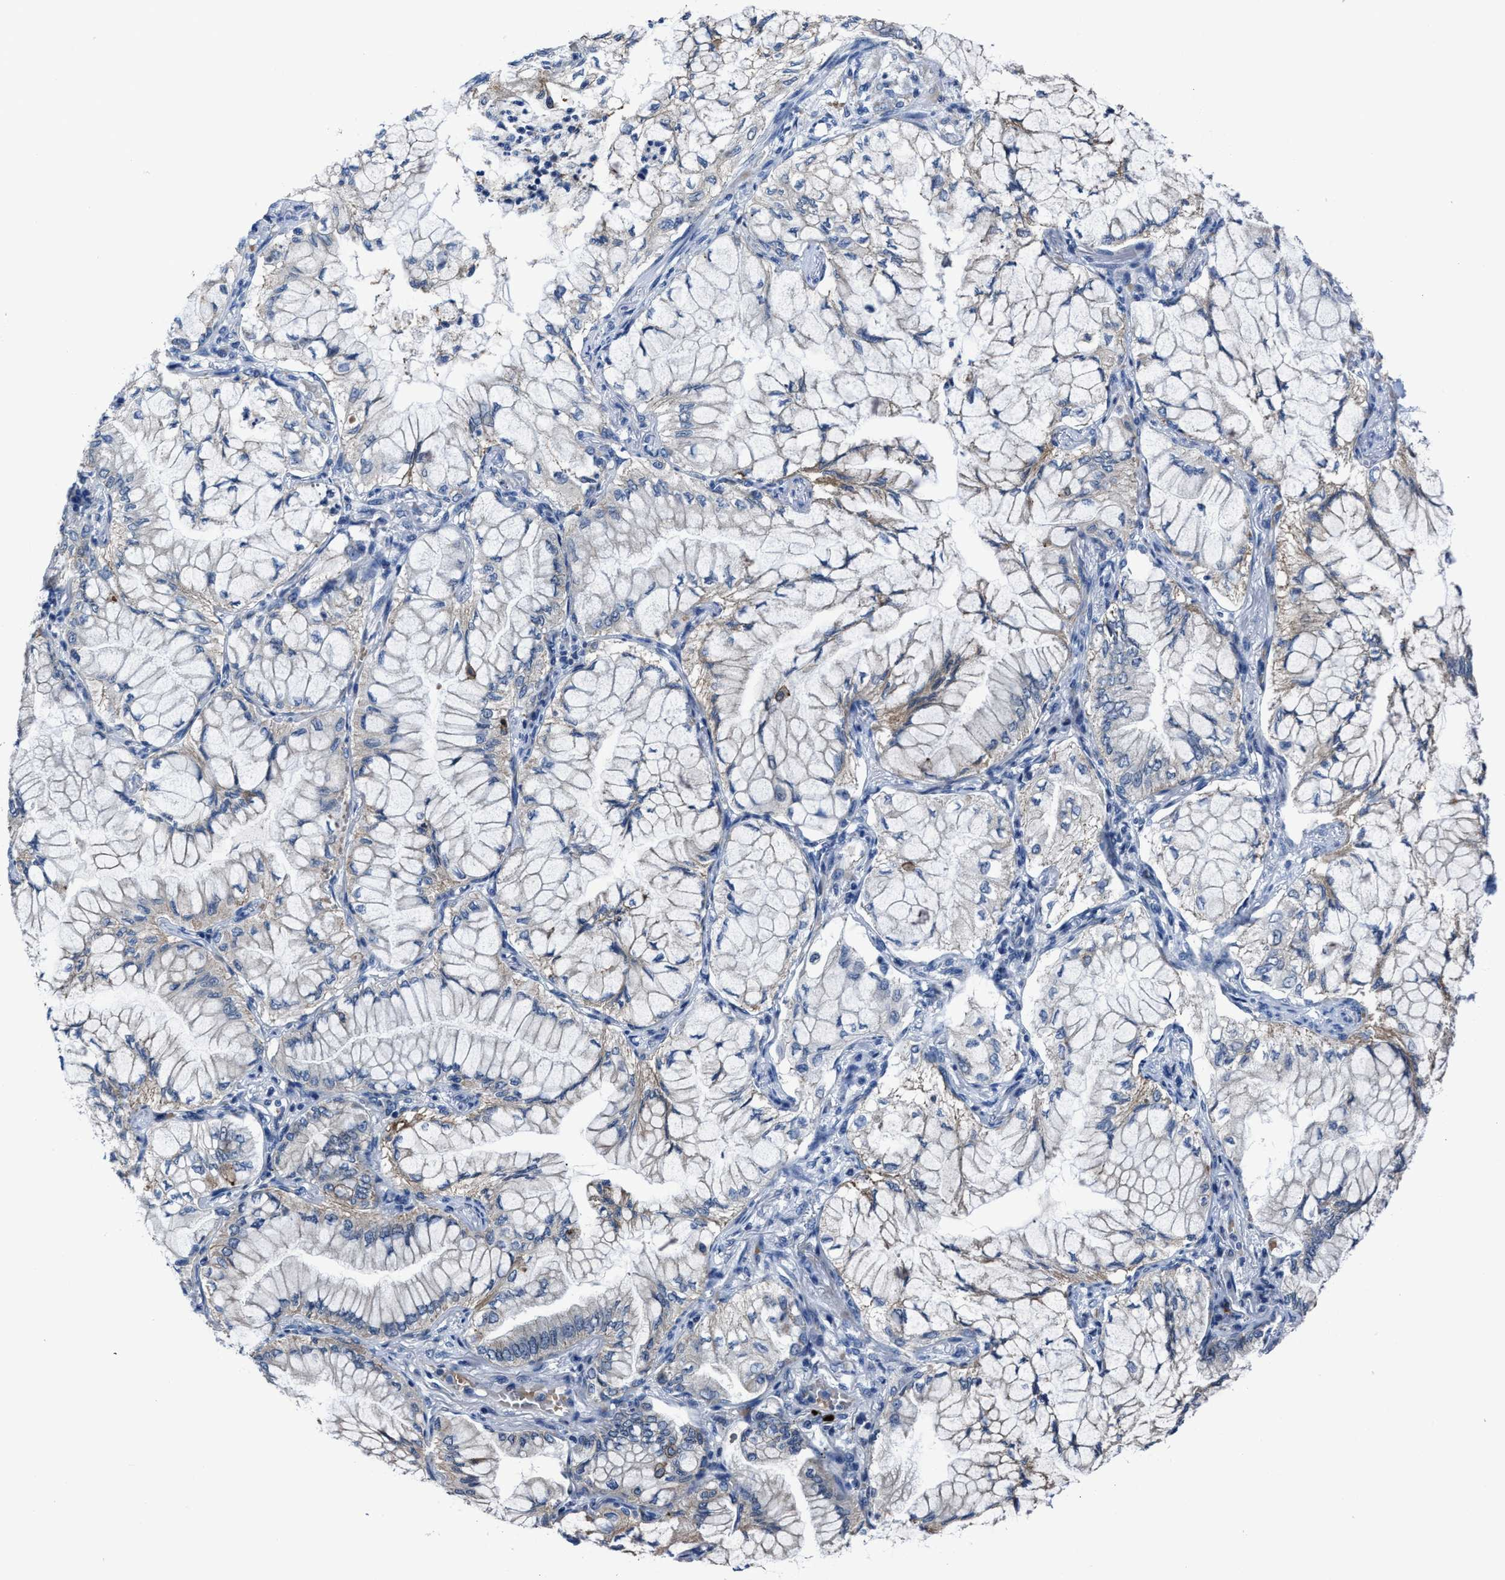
{"staining": {"intensity": "moderate", "quantity": "<25%", "location": "cytoplasmic/membranous"}, "tissue": "lung cancer", "cell_type": "Tumor cells", "image_type": "cancer", "snomed": [{"axis": "morphology", "description": "Adenocarcinoma, NOS"}, {"axis": "topography", "description": "Lung"}], "caption": "A micrograph of adenocarcinoma (lung) stained for a protein demonstrates moderate cytoplasmic/membranous brown staining in tumor cells.", "gene": "GHITM", "patient": {"sex": "female", "age": 70}}